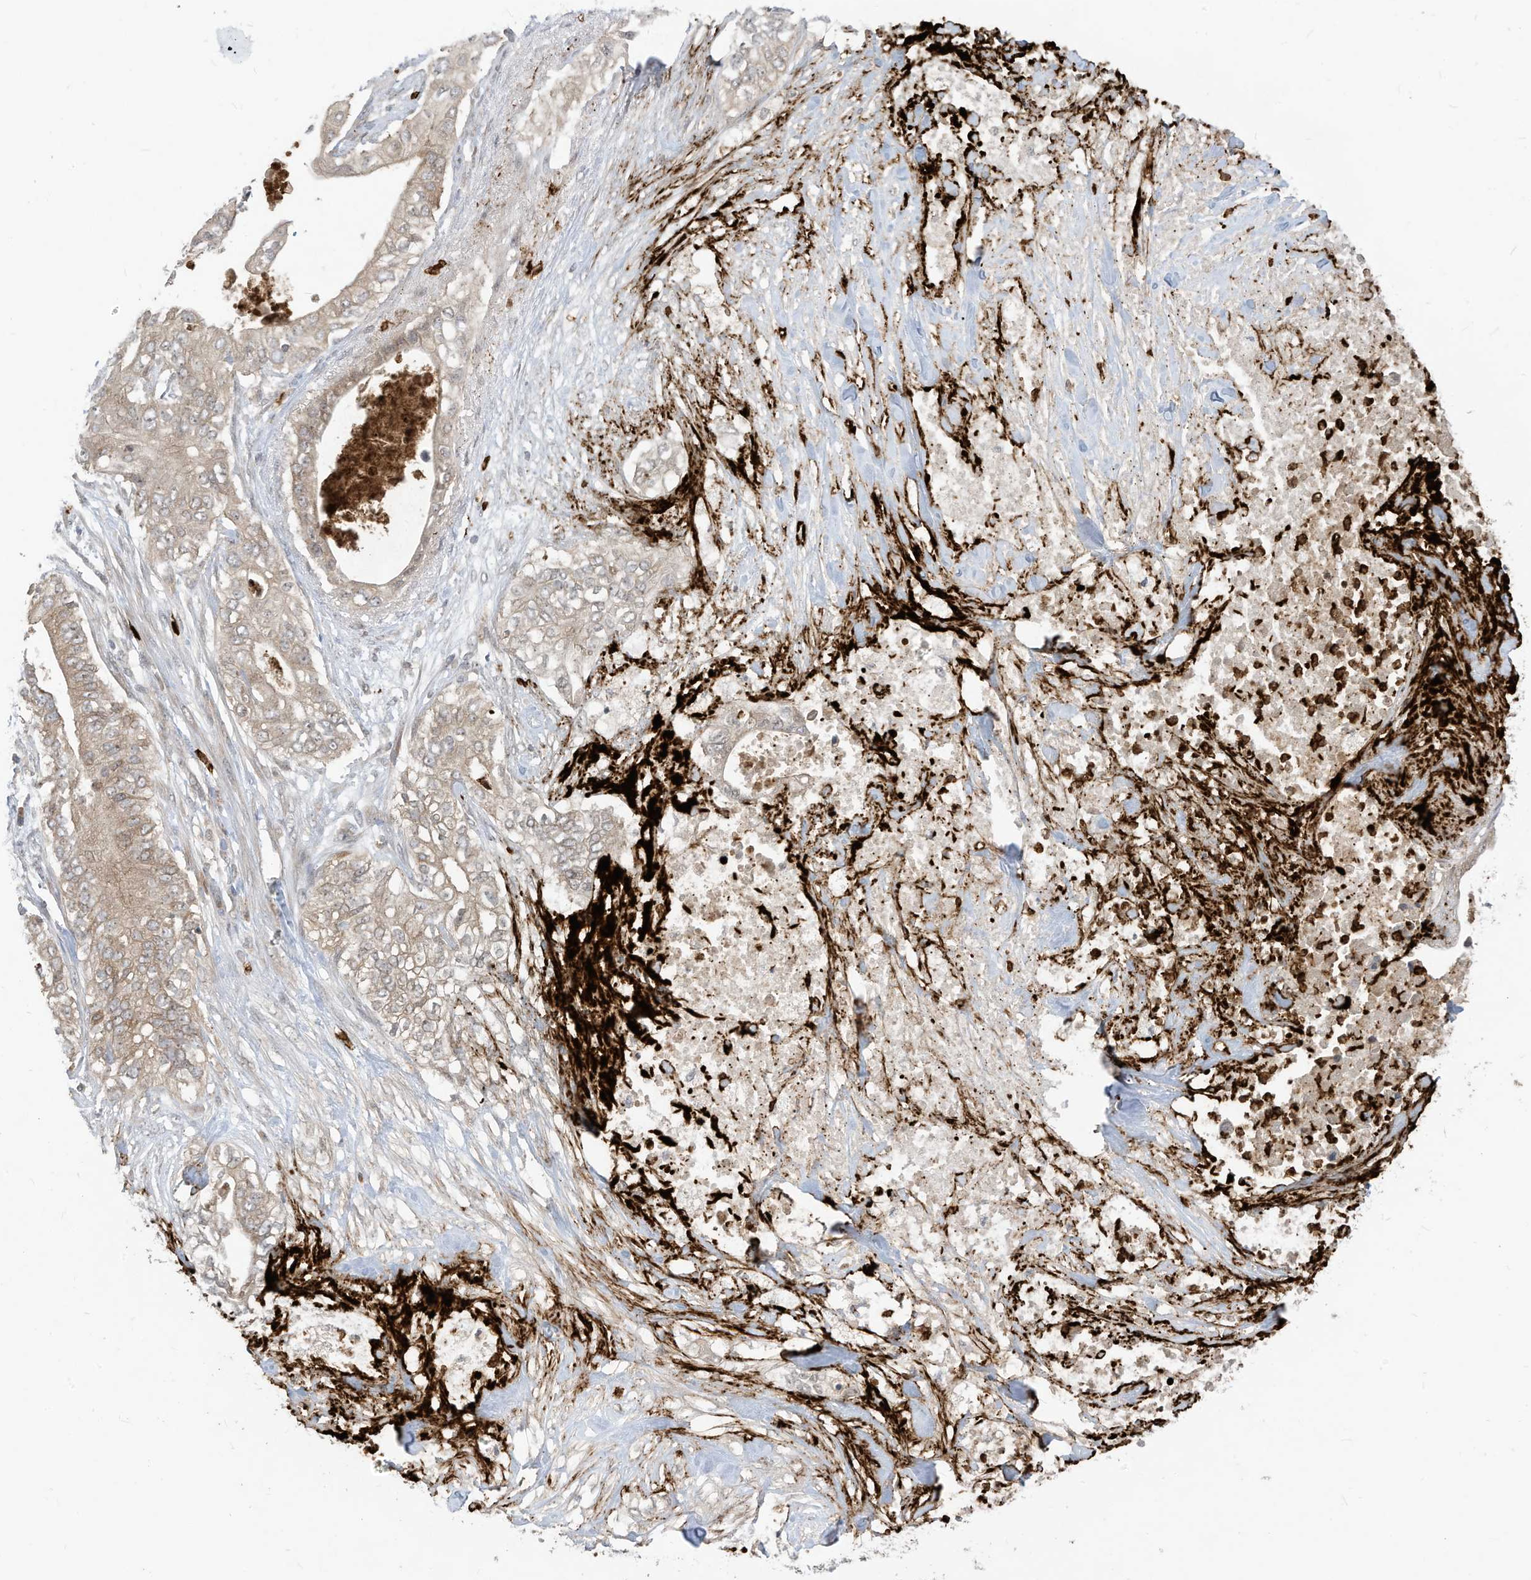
{"staining": {"intensity": "negative", "quantity": "none", "location": "none"}, "tissue": "pancreatic cancer", "cell_type": "Tumor cells", "image_type": "cancer", "snomed": [{"axis": "morphology", "description": "Adenocarcinoma, NOS"}, {"axis": "topography", "description": "Pancreas"}], "caption": "Micrograph shows no significant protein expression in tumor cells of pancreatic adenocarcinoma.", "gene": "CNKSR1", "patient": {"sex": "female", "age": 78}}